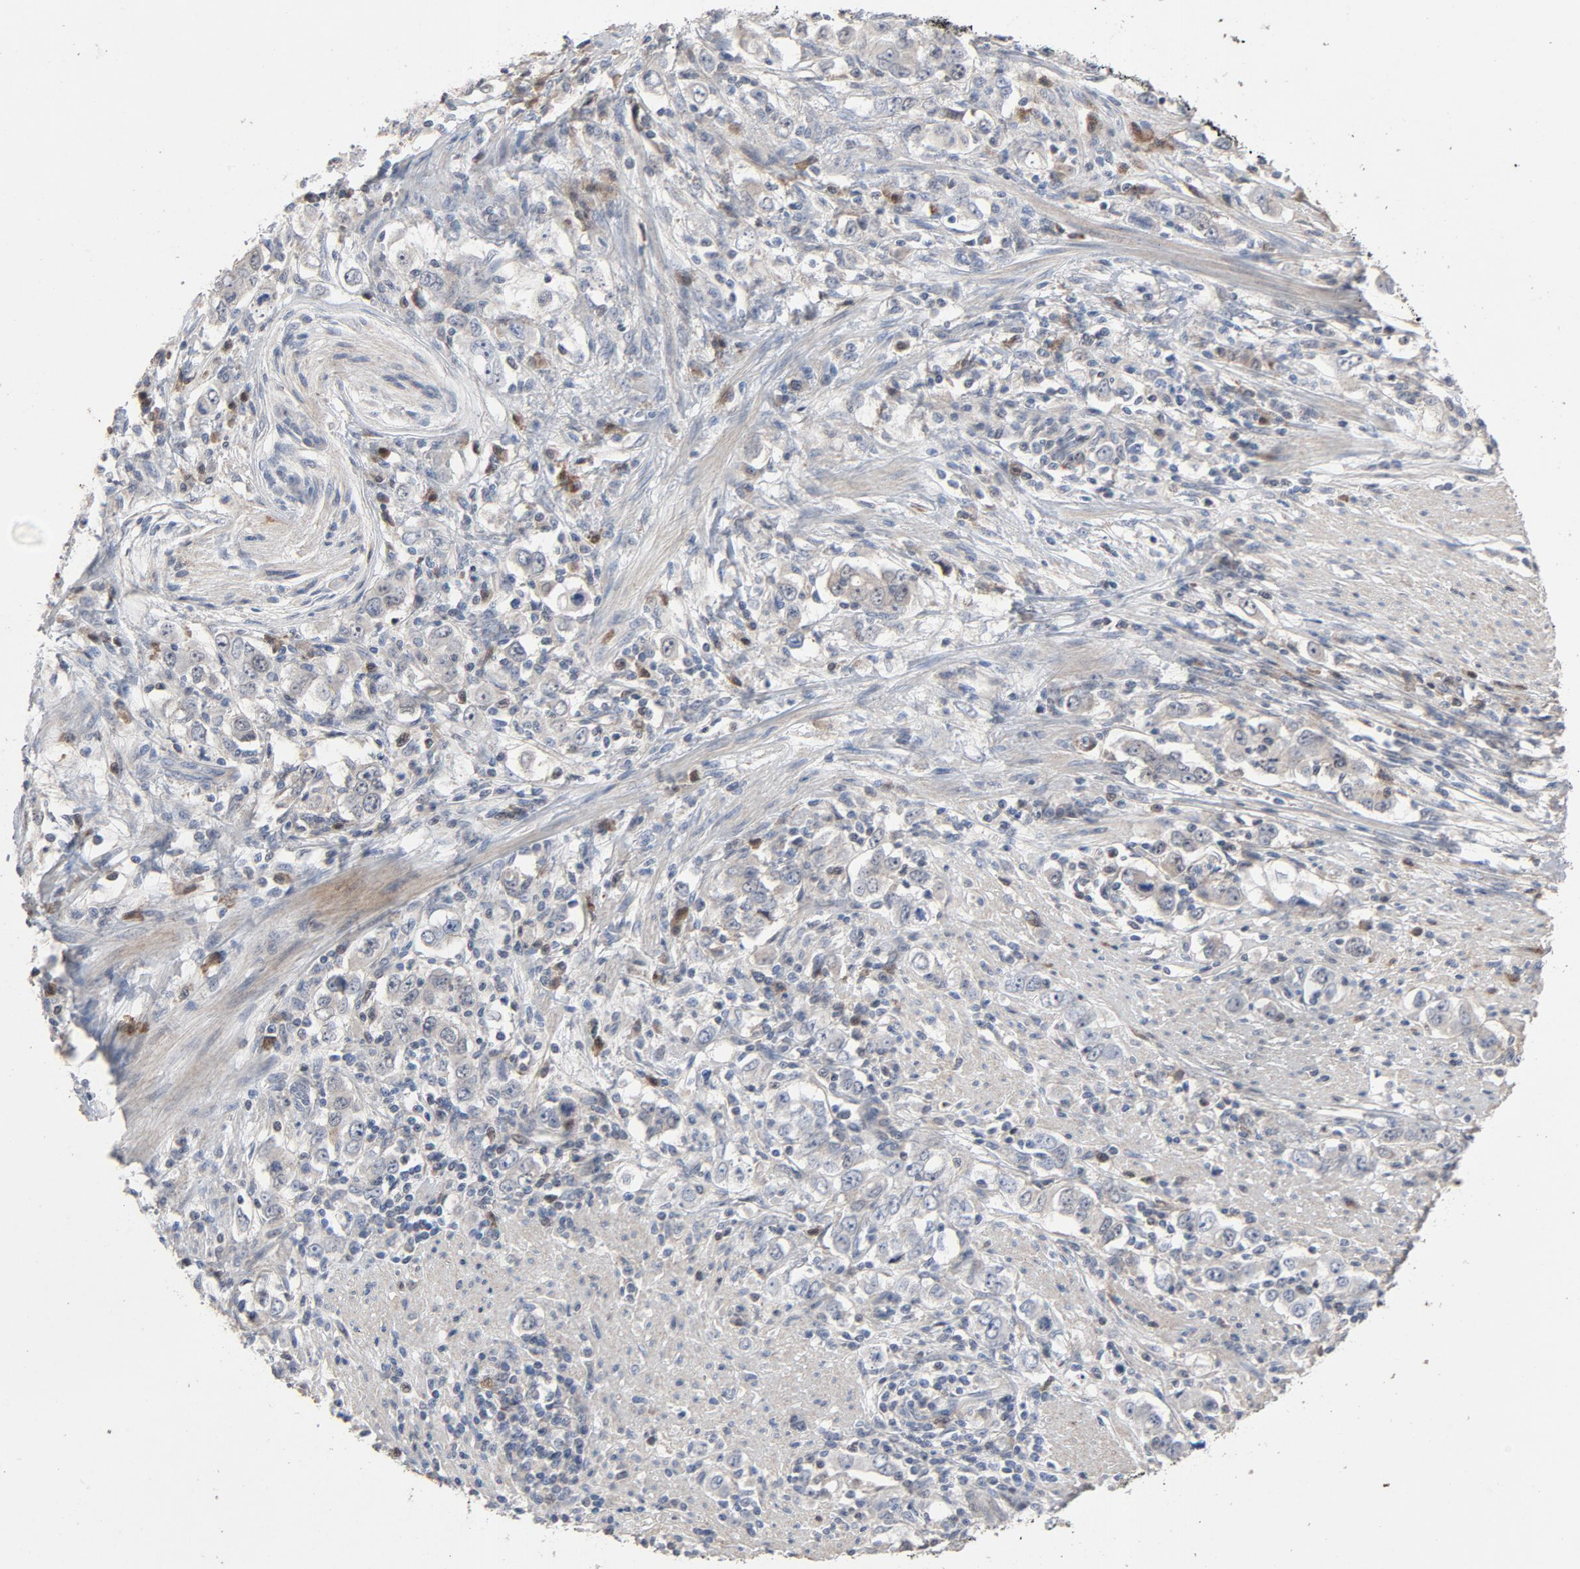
{"staining": {"intensity": "weak", "quantity": "<25%", "location": "cytoplasmic/membranous"}, "tissue": "stomach cancer", "cell_type": "Tumor cells", "image_type": "cancer", "snomed": [{"axis": "morphology", "description": "Adenocarcinoma, NOS"}, {"axis": "topography", "description": "Stomach, lower"}], "caption": "IHC of human stomach adenocarcinoma reveals no positivity in tumor cells.", "gene": "CDK6", "patient": {"sex": "female", "age": 72}}